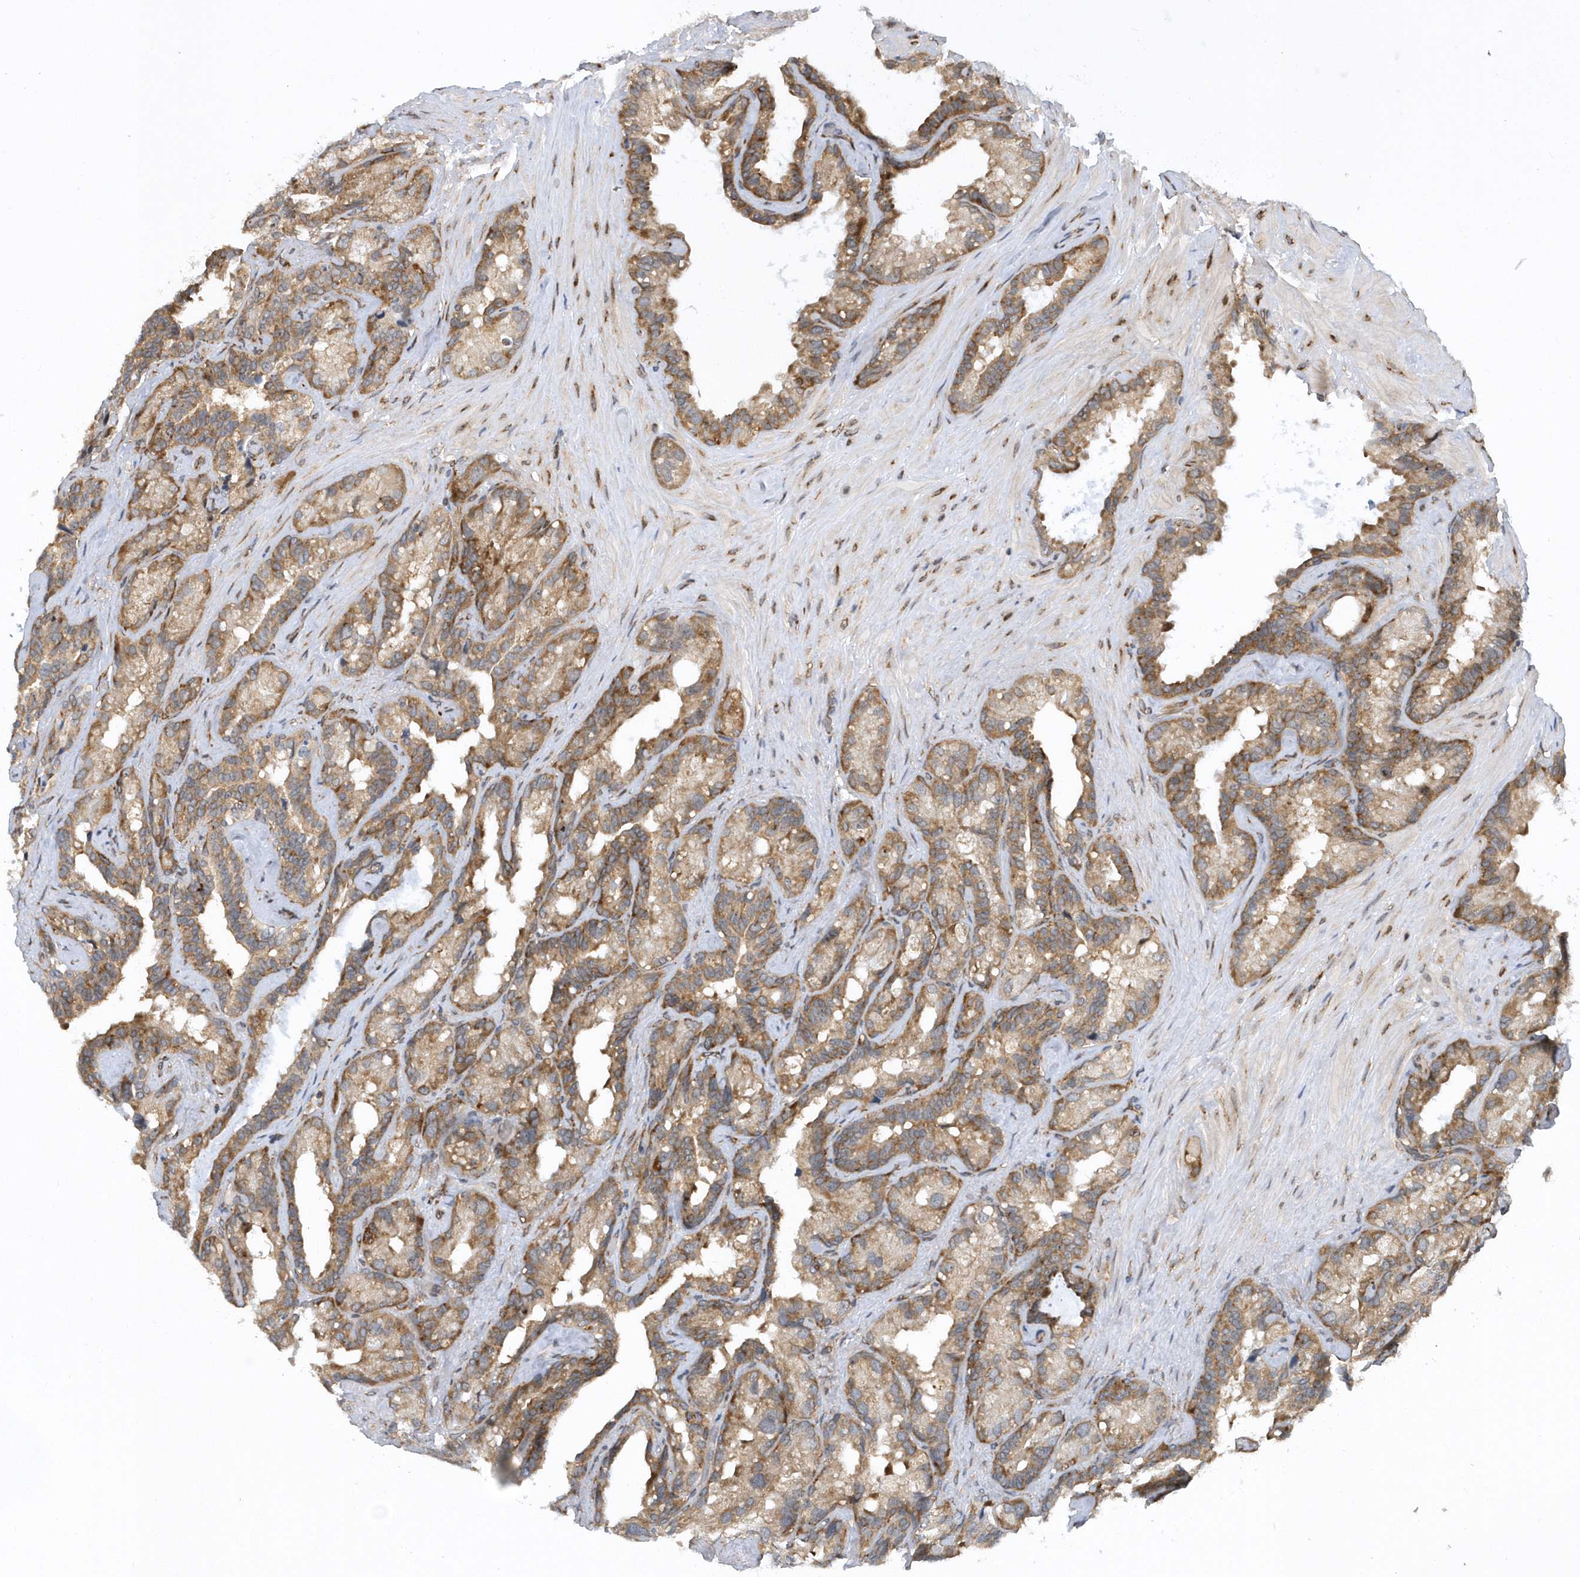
{"staining": {"intensity": "moderate", "quantity": ">75%", "location": "cytoplasmic/membranous"}, "tissue": "seminal vesicle", "cell_type": "Glandular cells", "image_type": "normal", "snomed": [{"axis": "morphology", "description": "Normal tissue, NOS"}, {"axis": "topography", "description": "Prostate"}, {"axis": "topography", "description": "Seminal veicle"}], "caption": "Human seminal vesicle stained for a protein (brown) shows moderate cytoplasmic/membranous positive positivity in about >75% of glandular cells.", "gene": "PHF1", "patient": {"sex": "male", "age": 68}}